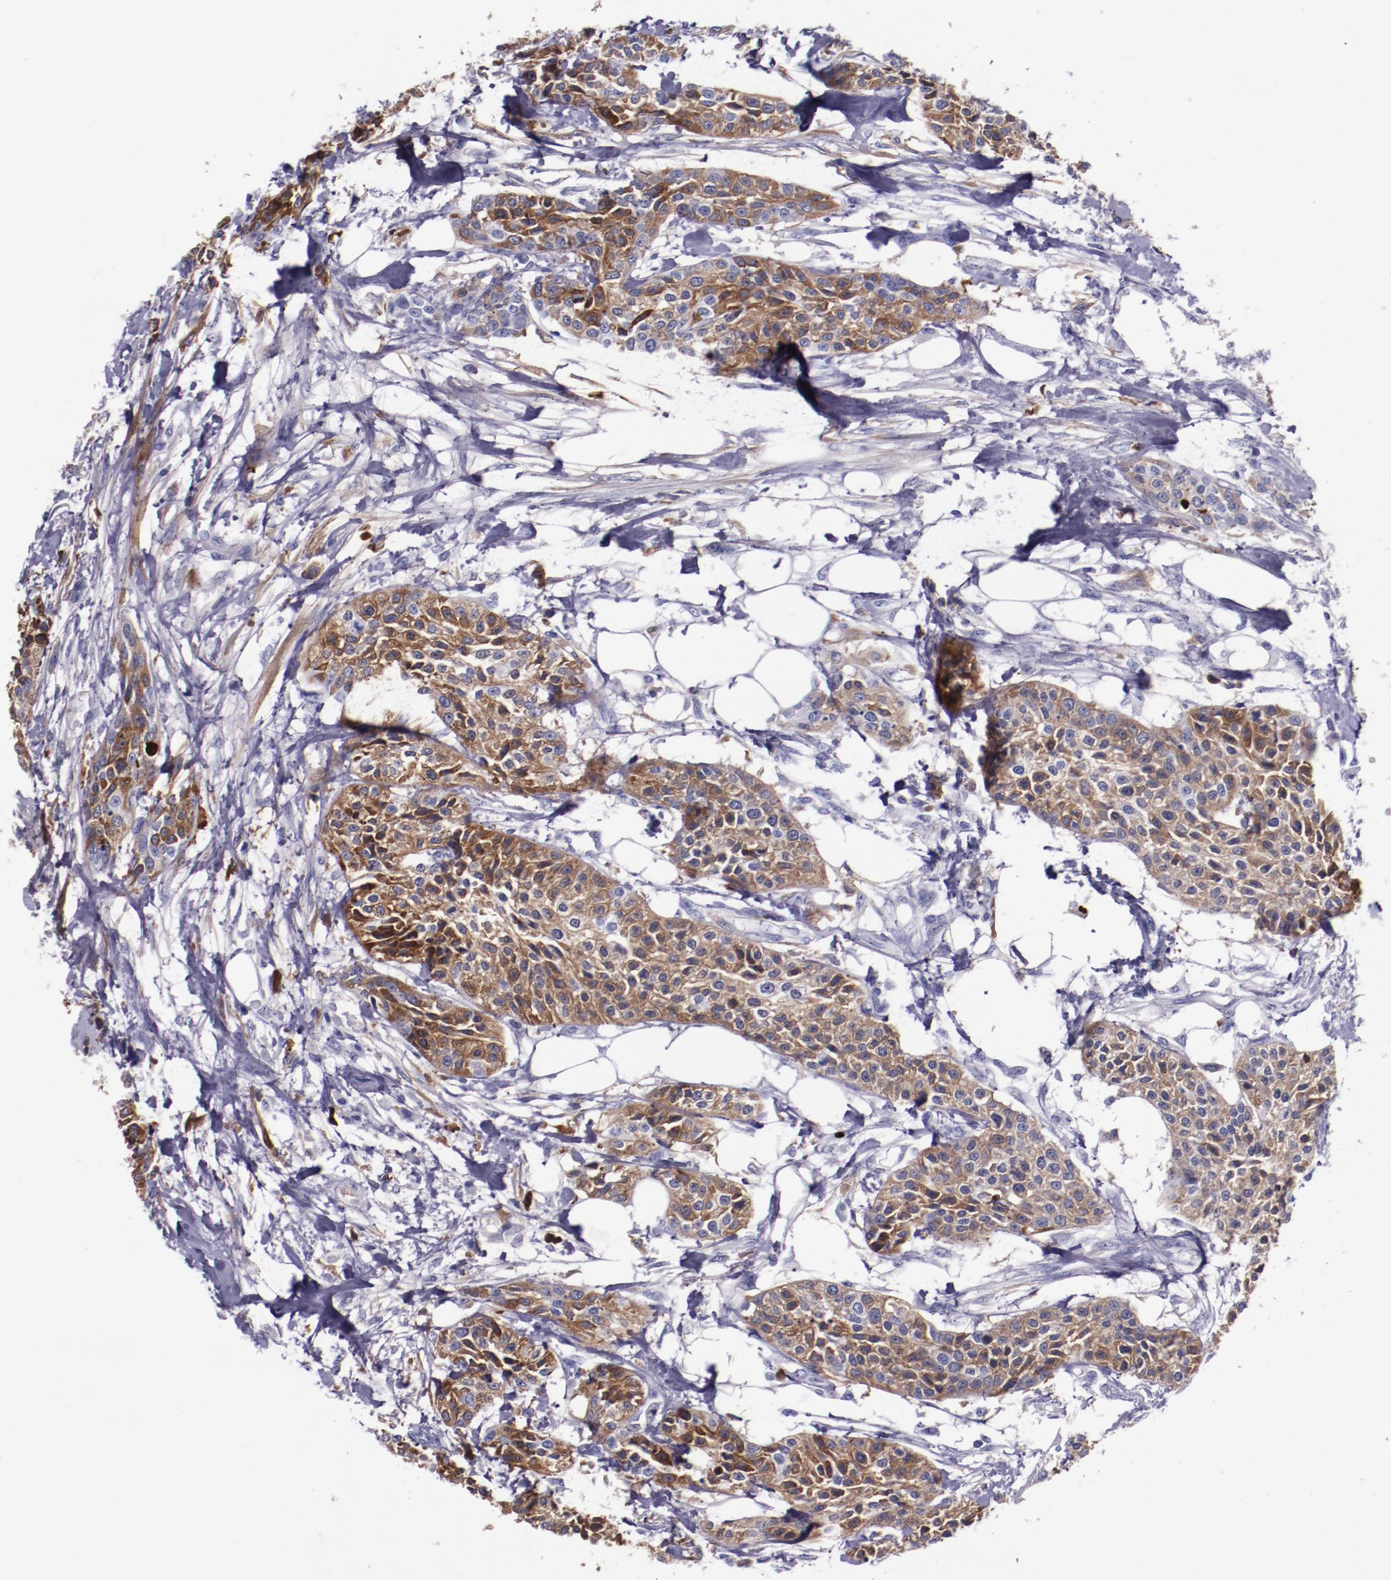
{"staining": {"intensity": "moderate", "quantity": ">75%", "location": "cytoplasmic/membranous"}, "tissue": "urothelial cancer", "cell_type": "Tumor cells", "image_type": "cancer", "snomed": [{"axis": "morphology", "description": "Urothelial carcinoma, High grade"}, {"axis": "topography", "description": "Urinary bladder"}], "caption": "Tumor cells show moderate cytoplasmic/membranous staining in about >75% of cells in urothelial carcinoma (high-grade).", "gene": "APOH", "patient": {"sex": "male", "age": 56}}